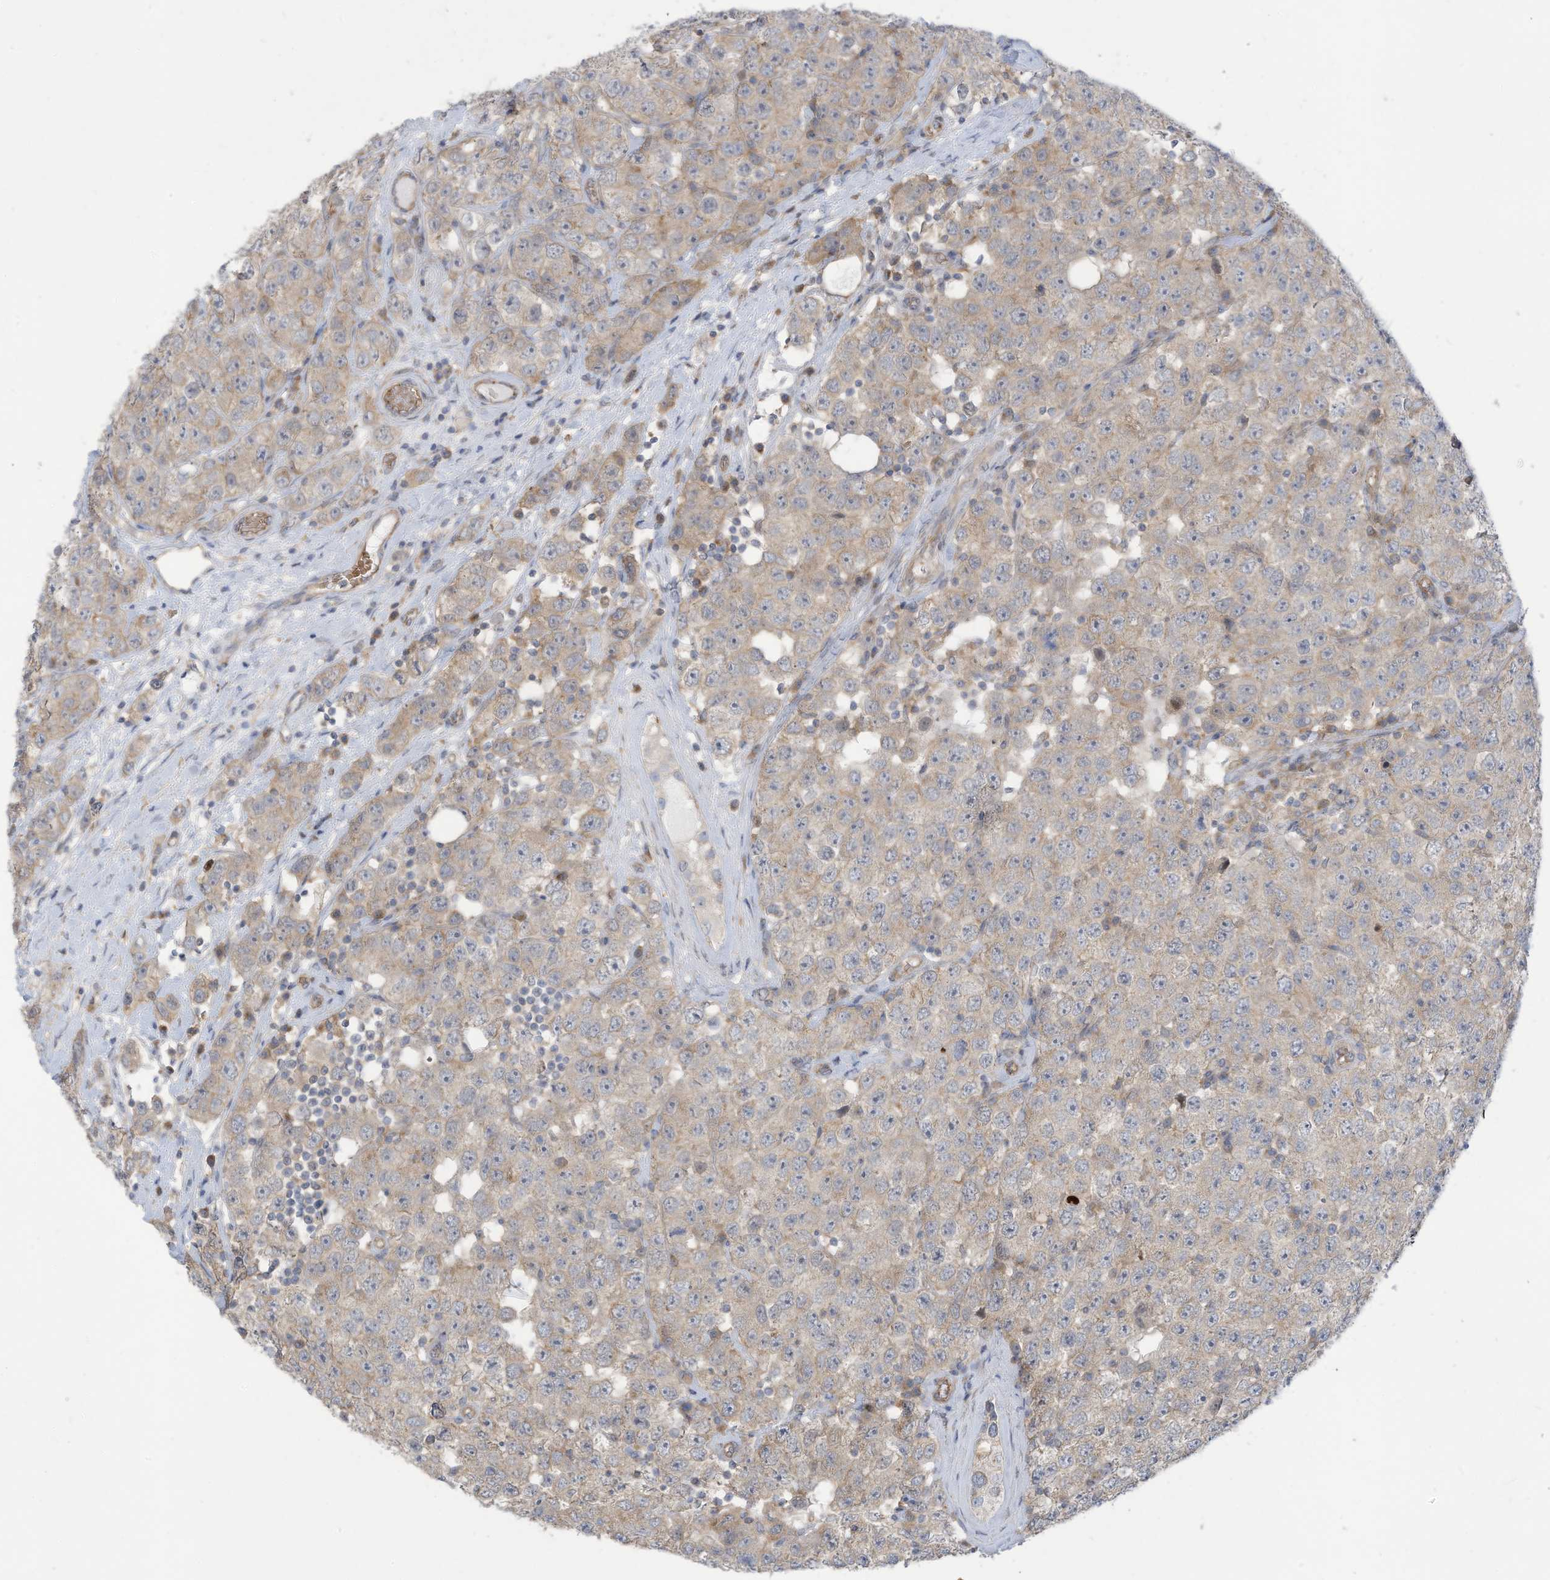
{"staining": {"intensity": "weak", "quantity": "<25%", "location": "cytoplasmic/membranous"}, "tissue": "testis cancer", "cell_type": "Tumor cells", "image_type": "cancer", "snomed": [{"axis": "morphology", "description": "Seminoma, NOS"}, {"axis": "topography", "description": "Testis"}], "caption": "Immunohistochemistry image of human seminoma (testis) stained for a protein (brown), which shows no expression in tumor cells.", "gene": "ADAT2", "patient": {"sex": "male", "age": 28}}